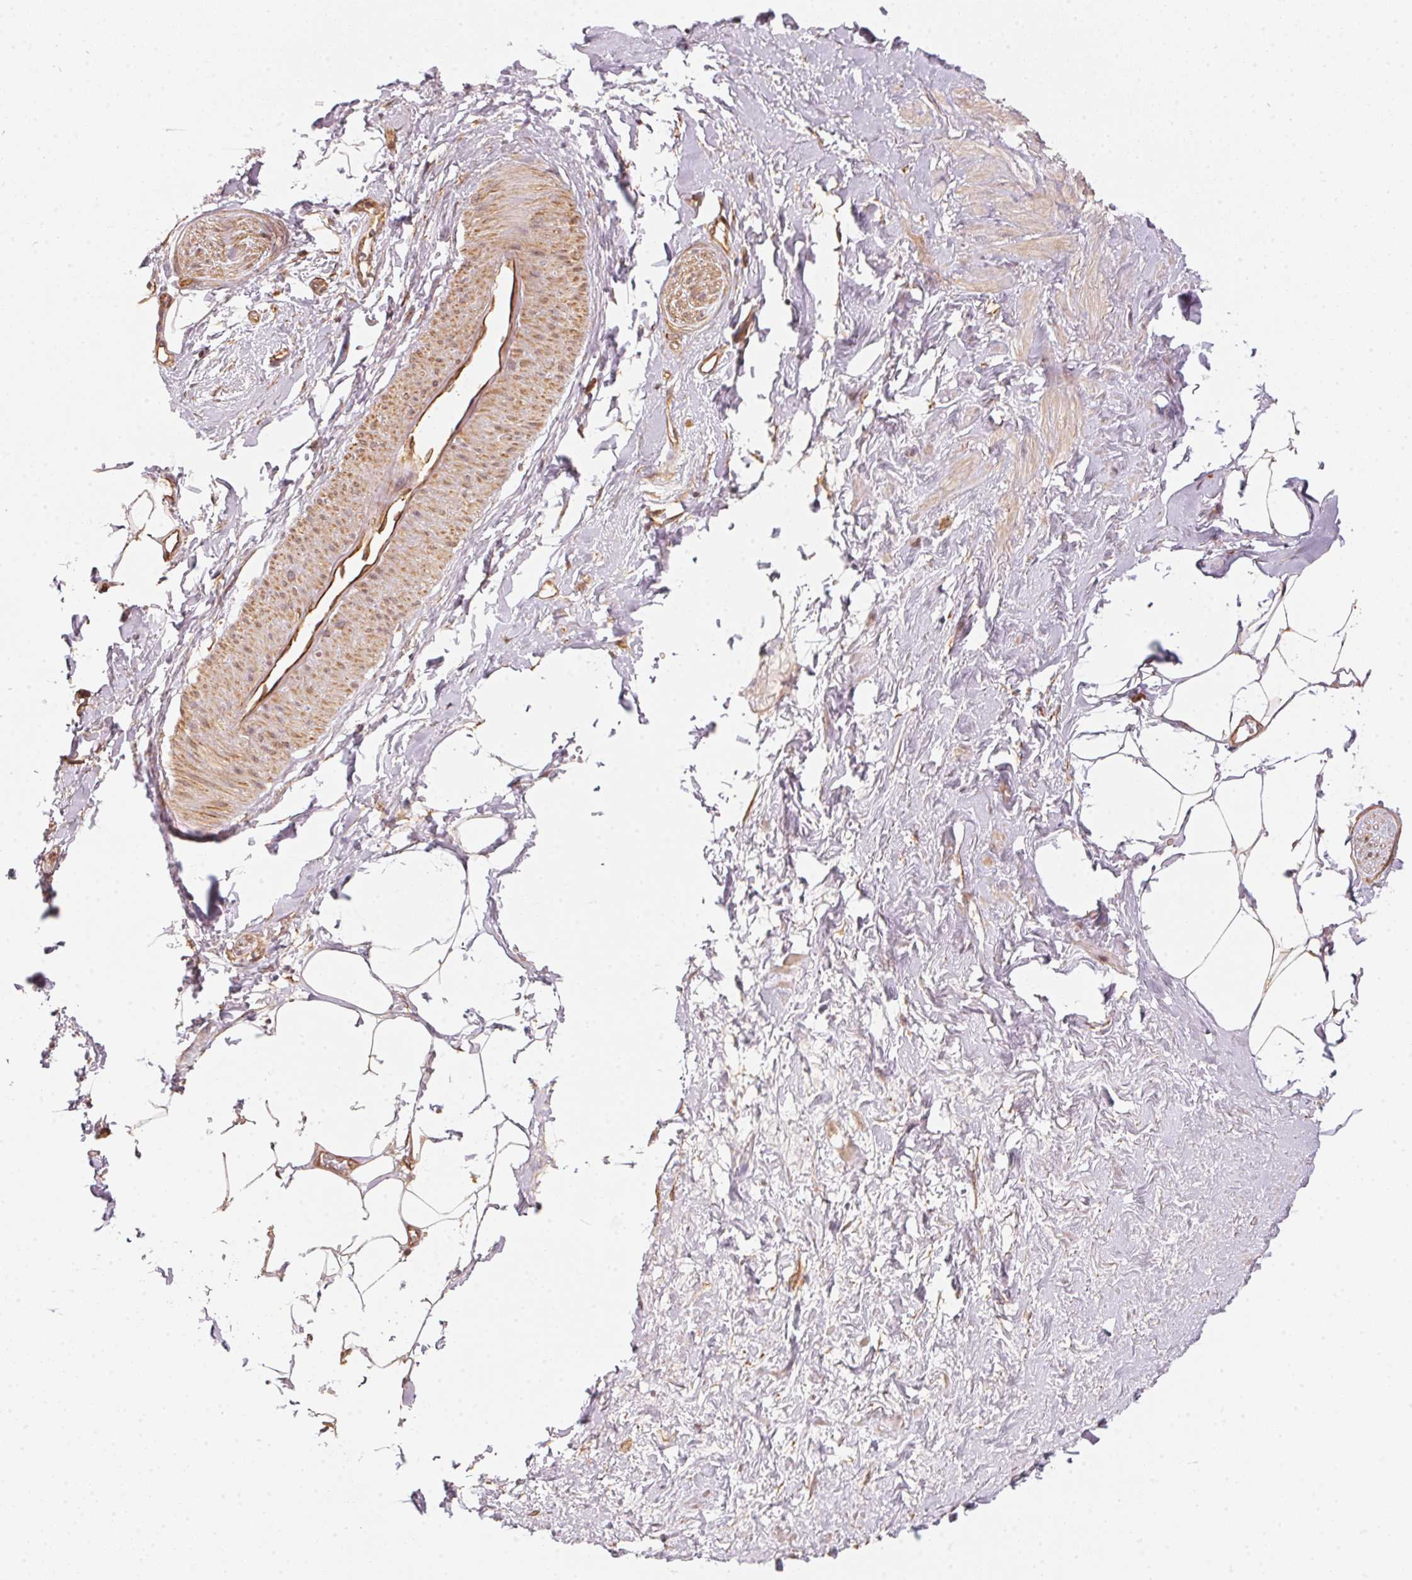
{"staining": {"intensity": "moderate", "quantity": ">75%", "location": "cytoplasmic/membranous"}, "tissue": "adipose tissue", "cell_type": "Adipocytes", "image_type": "normal", "snomed": [{"axis": "morphology", "description": "Normal tissue, NOS"}, {"axis": "topography", "description": "Prostate"}, {"axis": "topography", "description": "Peripheral nerve tissue"}], "caption": "Benign adipose tissue shows moderate cytoplasmic/membranous expression in approximately >75% of adipocytes The protein is shown in brown color, while the nuclei are stained blue..", "gene": "FOXR2", "patient": {"sex": "male", "age": 55}}